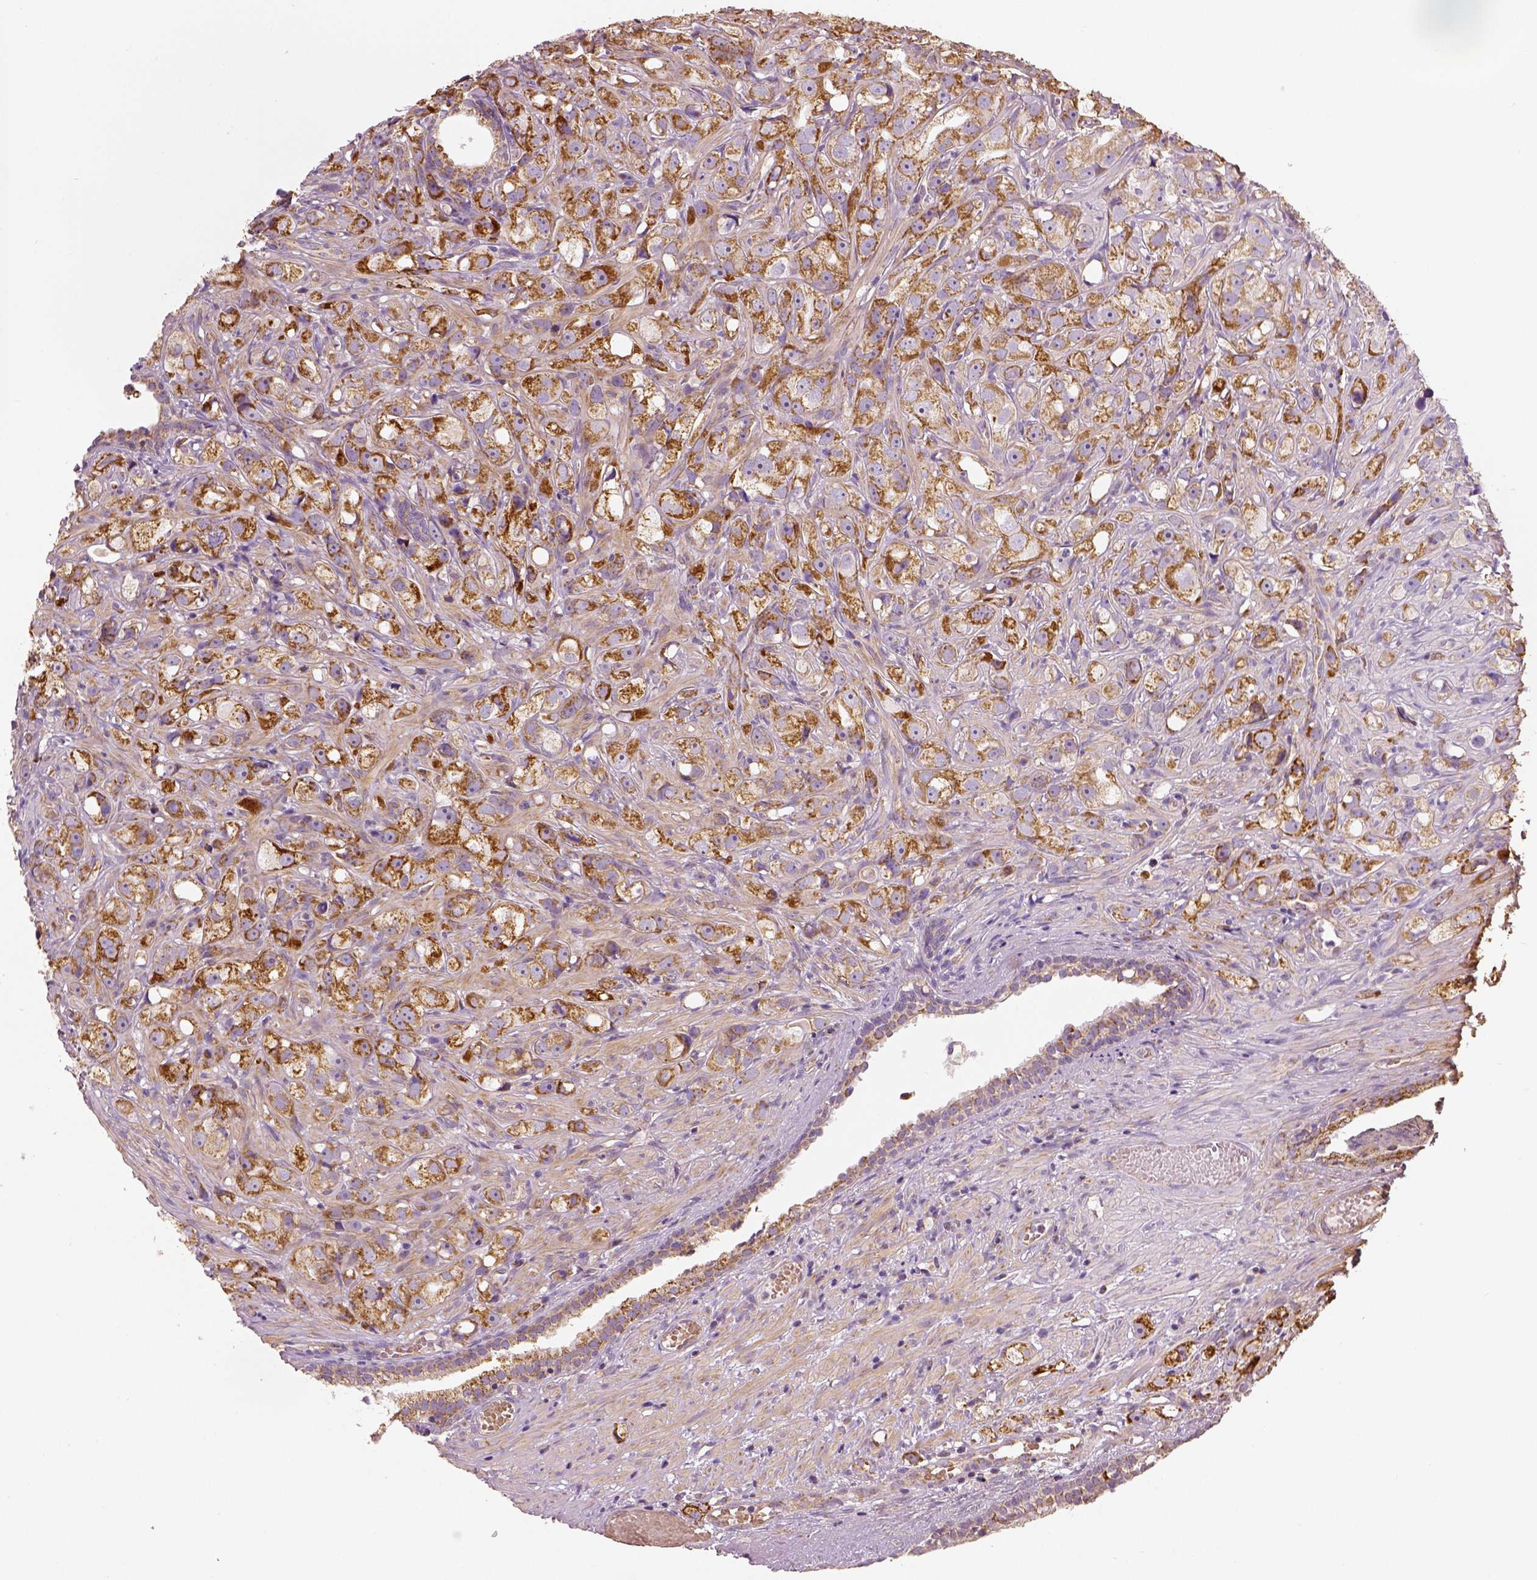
{"staining": {"intensity": "moderate", "quantity": ">75%", "location": "cytoplasmic/membranous"}, "tissue": "prostate cancer", "cell_type": "Tumor cells", "image_type": "cancer", "snomed": [{"axis": "morphology", "description": "Adenocarcinoma, High grade"}, {"axis": "topography", "description": "Prostate"}], "caption": "Immunohistochemical staining of prostate high-grade adenocarcinoma exhibits moderate cytoplasmic/membranous protein staining in about >75% of tumor cells.", "gene": "PGAM5", "patient": {"sex": "male", "age": 75}}